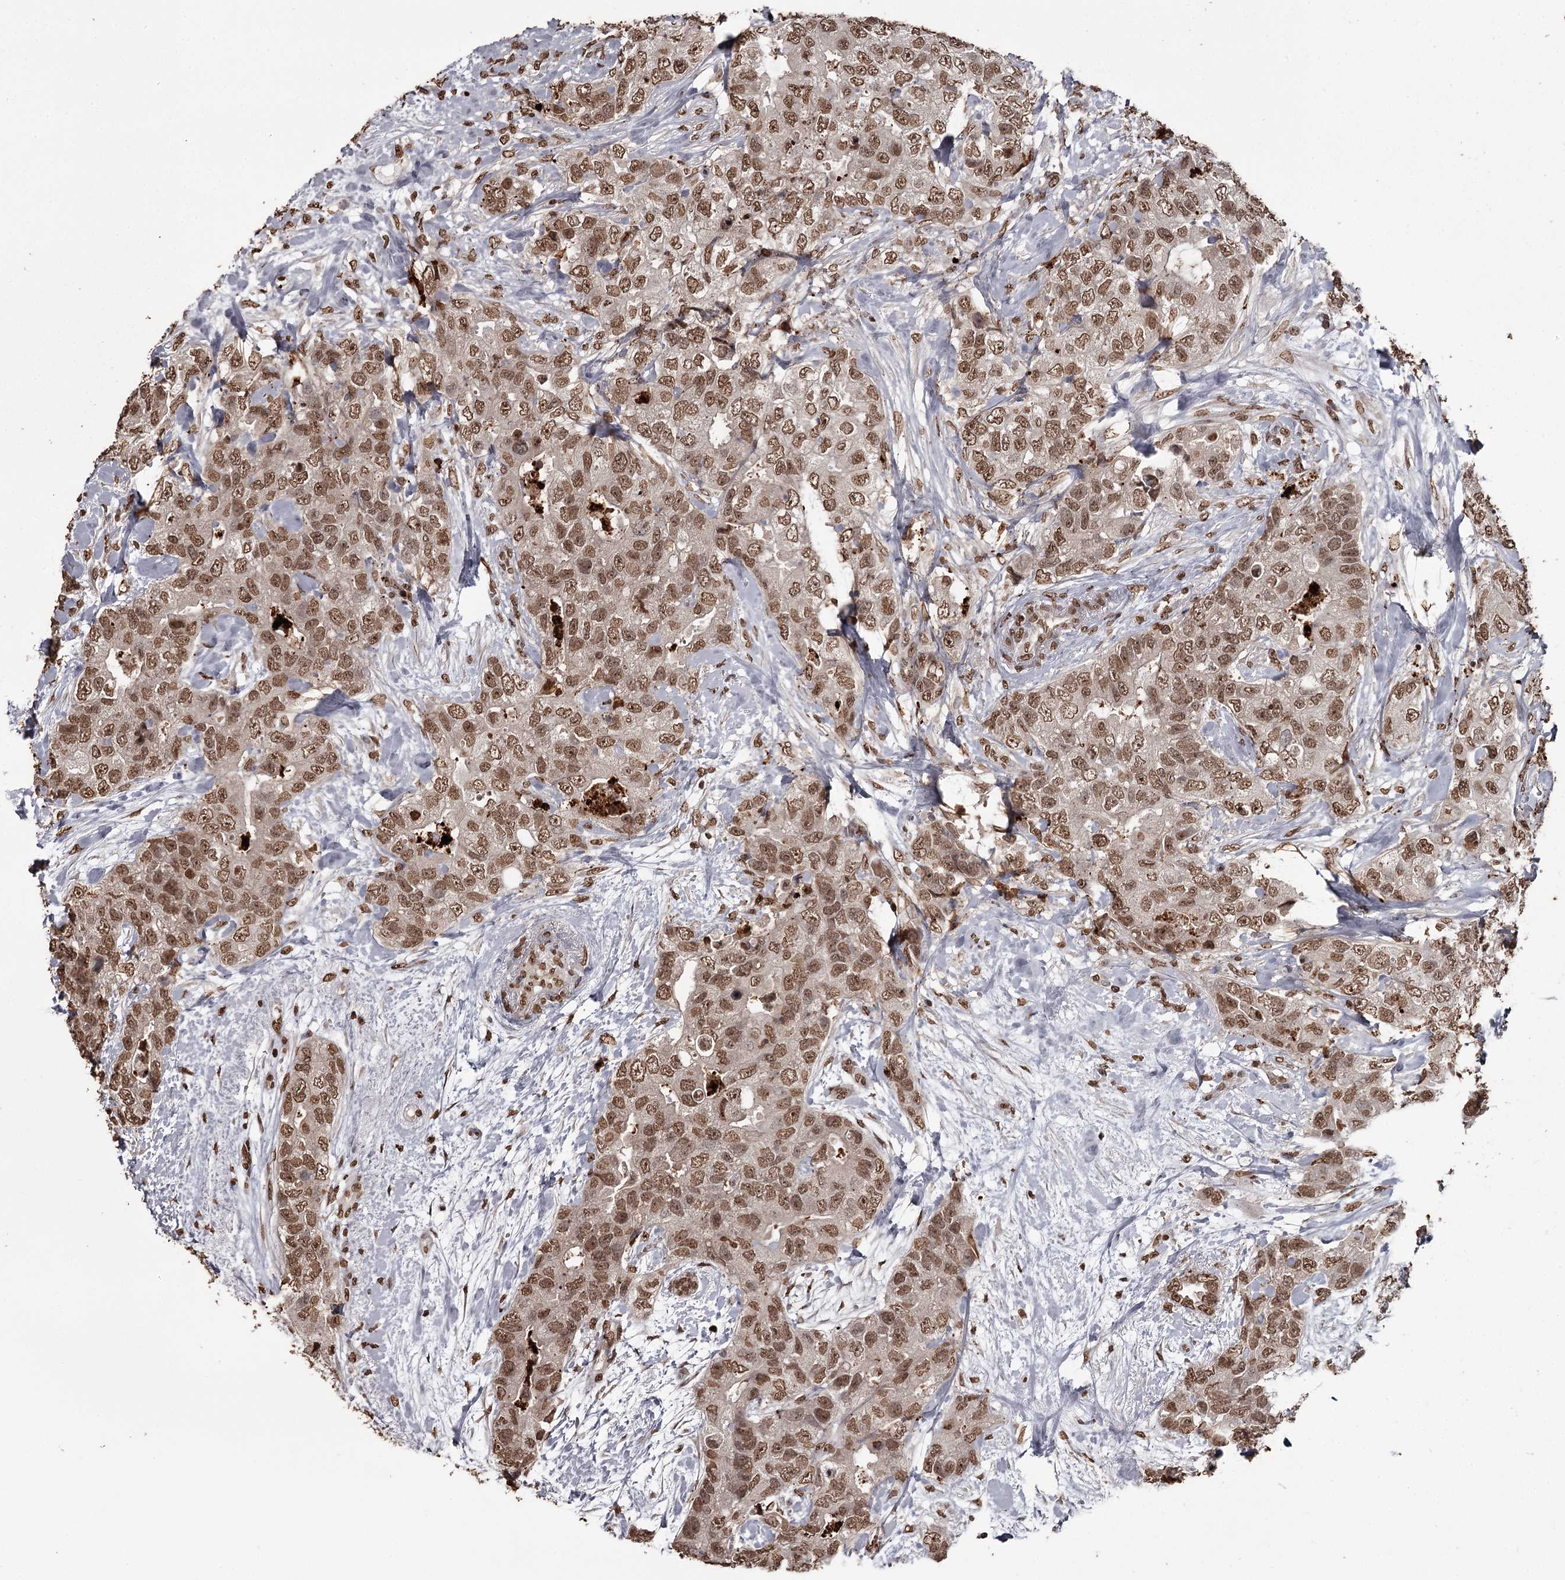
{"staining": {"intensity": "strong", "quantity": ">75%", "location": "nuclear"}, "tissue": "breast cancer", "cell_type": "Tumor cells", "image_type": "cancer", "snomed": [{"axis": "morphology", "description": "Duct carcinoma"}, {"axis": "topography", "description": "Breast"}], "caption": "The photomicrograph exhibits staining of breast cancer (intraductal carcinoma), revealing strong nuclear protein staining (brown color) within tumor cells. The protein of interest is shown in brown color, while the nuclei are stained blue.", "gene": "THYN1", "patient": {"sex": "female", "age": 62}}